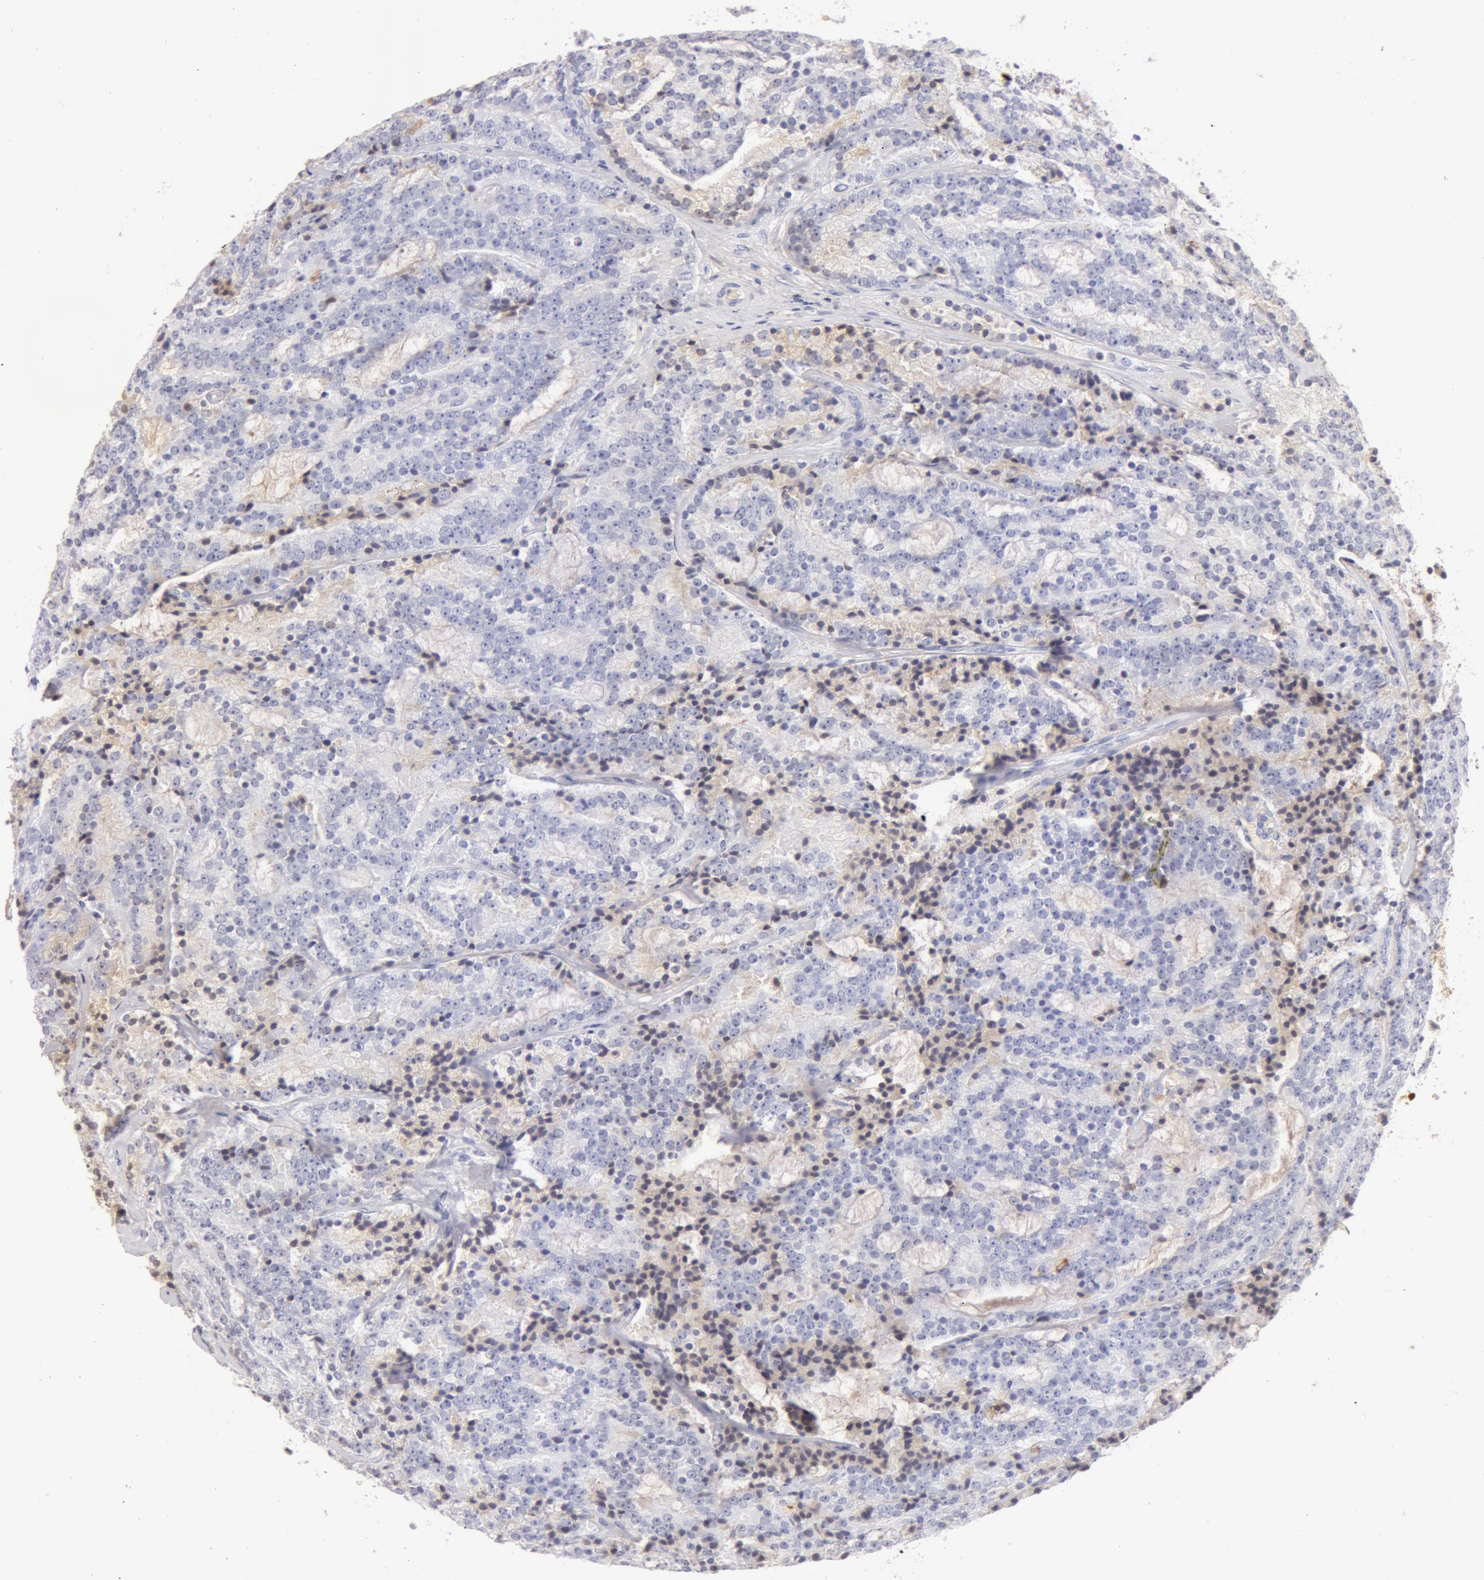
{"staining": {"intensity": "negative", "quantity": "none", "location": "none"}, "tissue": "prostate cancer", "cell_type": "Tumor cells", "image_type": "cancer", "snomed": [{"axis": "morphology", "description": "Adenocarcinoma, Medium grade"}, {"axis": "topography", "description": "Prostate"}], "caption": "This is an immunohistochemistry (IHC) micrograph of prostate medium-grade adenocarcinoma. There is no positivity in tumor cells.", "gene": "AHSG", "patient": {"sex": "male", "age": 65}}